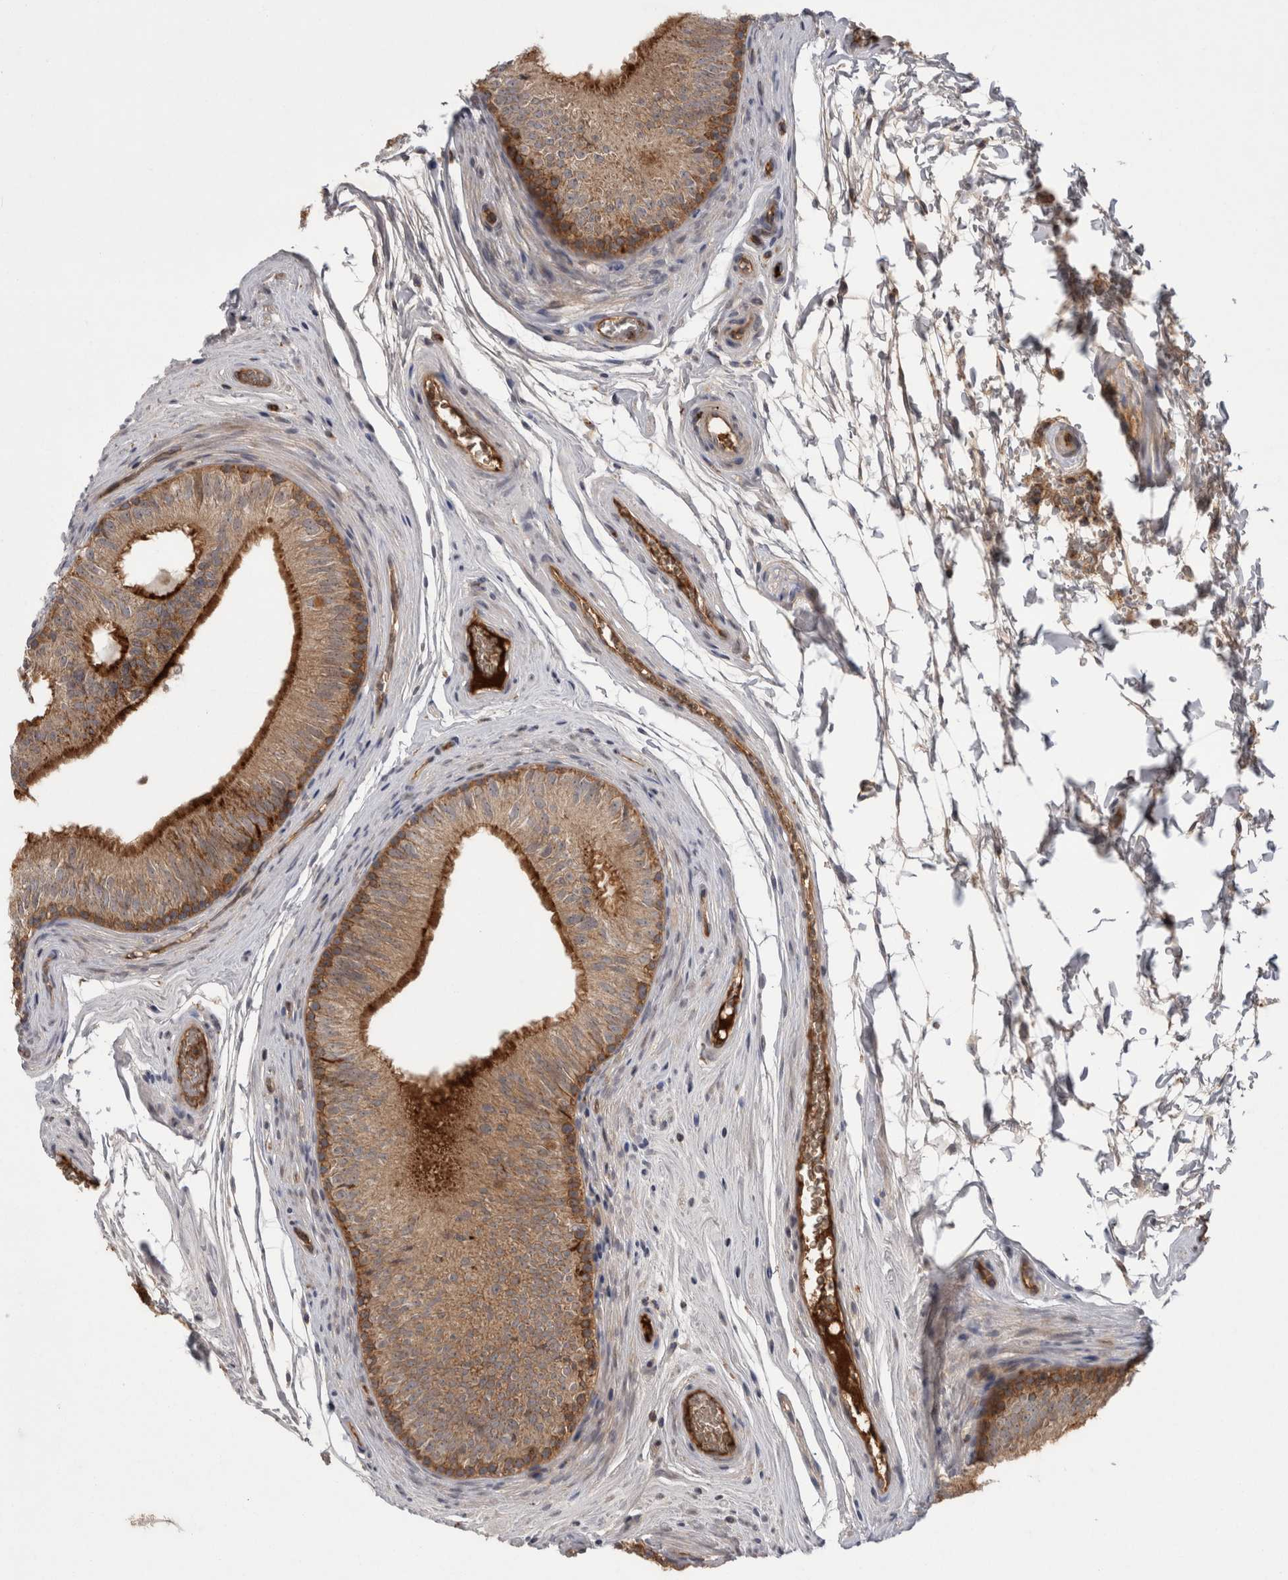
{"staining": {"intensity": "strong", "quantity": ">75%", "location": "cytoplasmic/membranous"}, "tissue": "epididymis", "cell_type": "Glandular cells", "image_type": "normal", "snomed": [{"axis": "morphology", "description": "Normal tissue, NOS"}, {"axis": "topography", "description": "Epididymis"}], "caption": "IHC (DAB) staining of benign epididymis reveals strong cytoplasmic/membranous protein staining in approximately >75% of glandular cells.", "gene": "DARS2", "patient": {"sex": "male", "age": 36}}